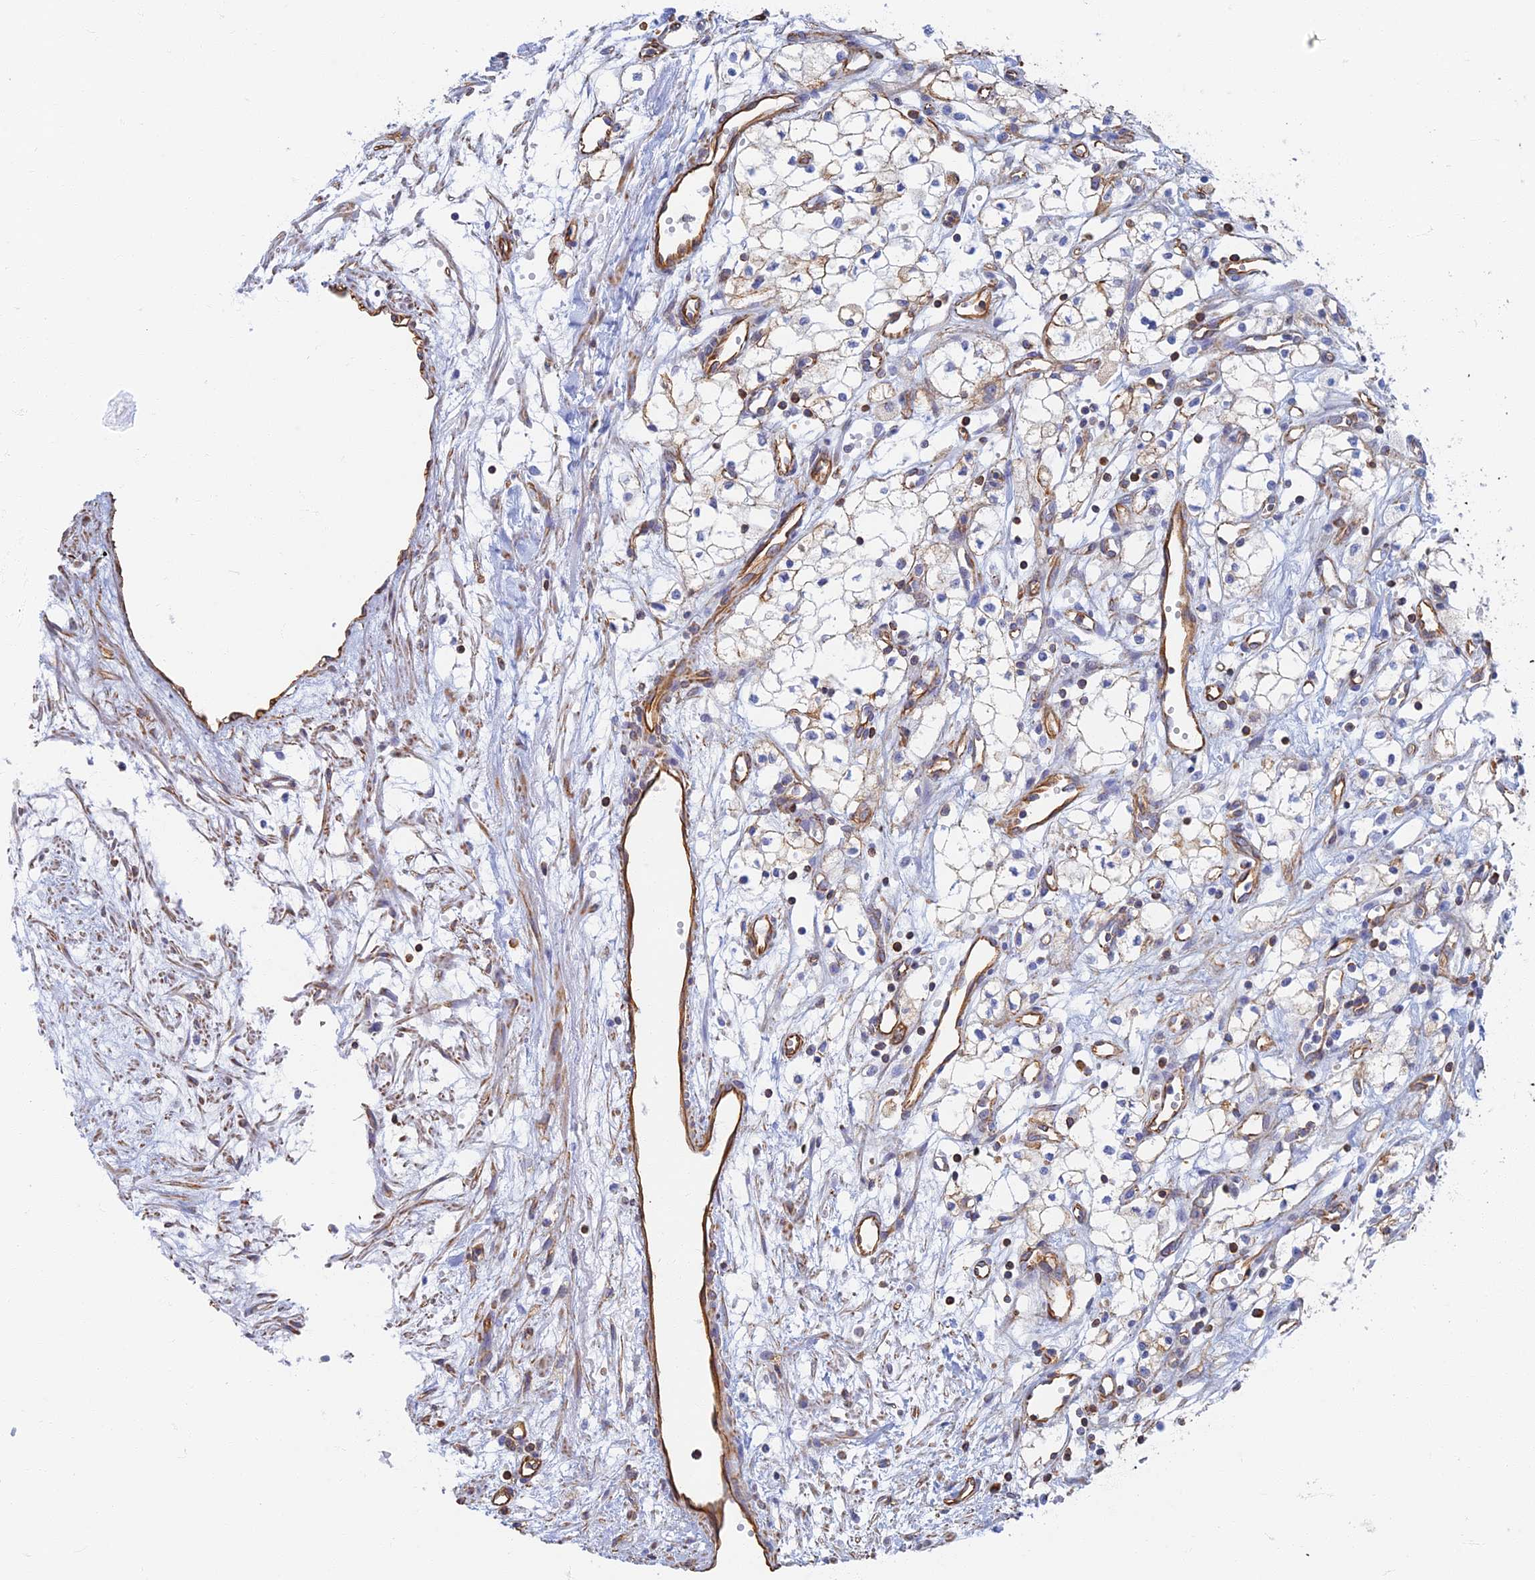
{"staining": {"intensity": "weak", "quantity": "<25%", "location": "cytoplasmic/membranous"}, "tissue": "renal cancer", "cell_type": "Tumor cells", "image_type": "cancer", "snomed": [{"axis": "morphology", "description": "Adenocarcinoma, NOS"}, {"axis": "topography", "description": "Kidney"}], "caption": "Tumor cells are negative for protein expression in human renal cancer (adenocarcinoma).", "gene": "RMC1", "patient": {"sex": "male", "age": 59}}